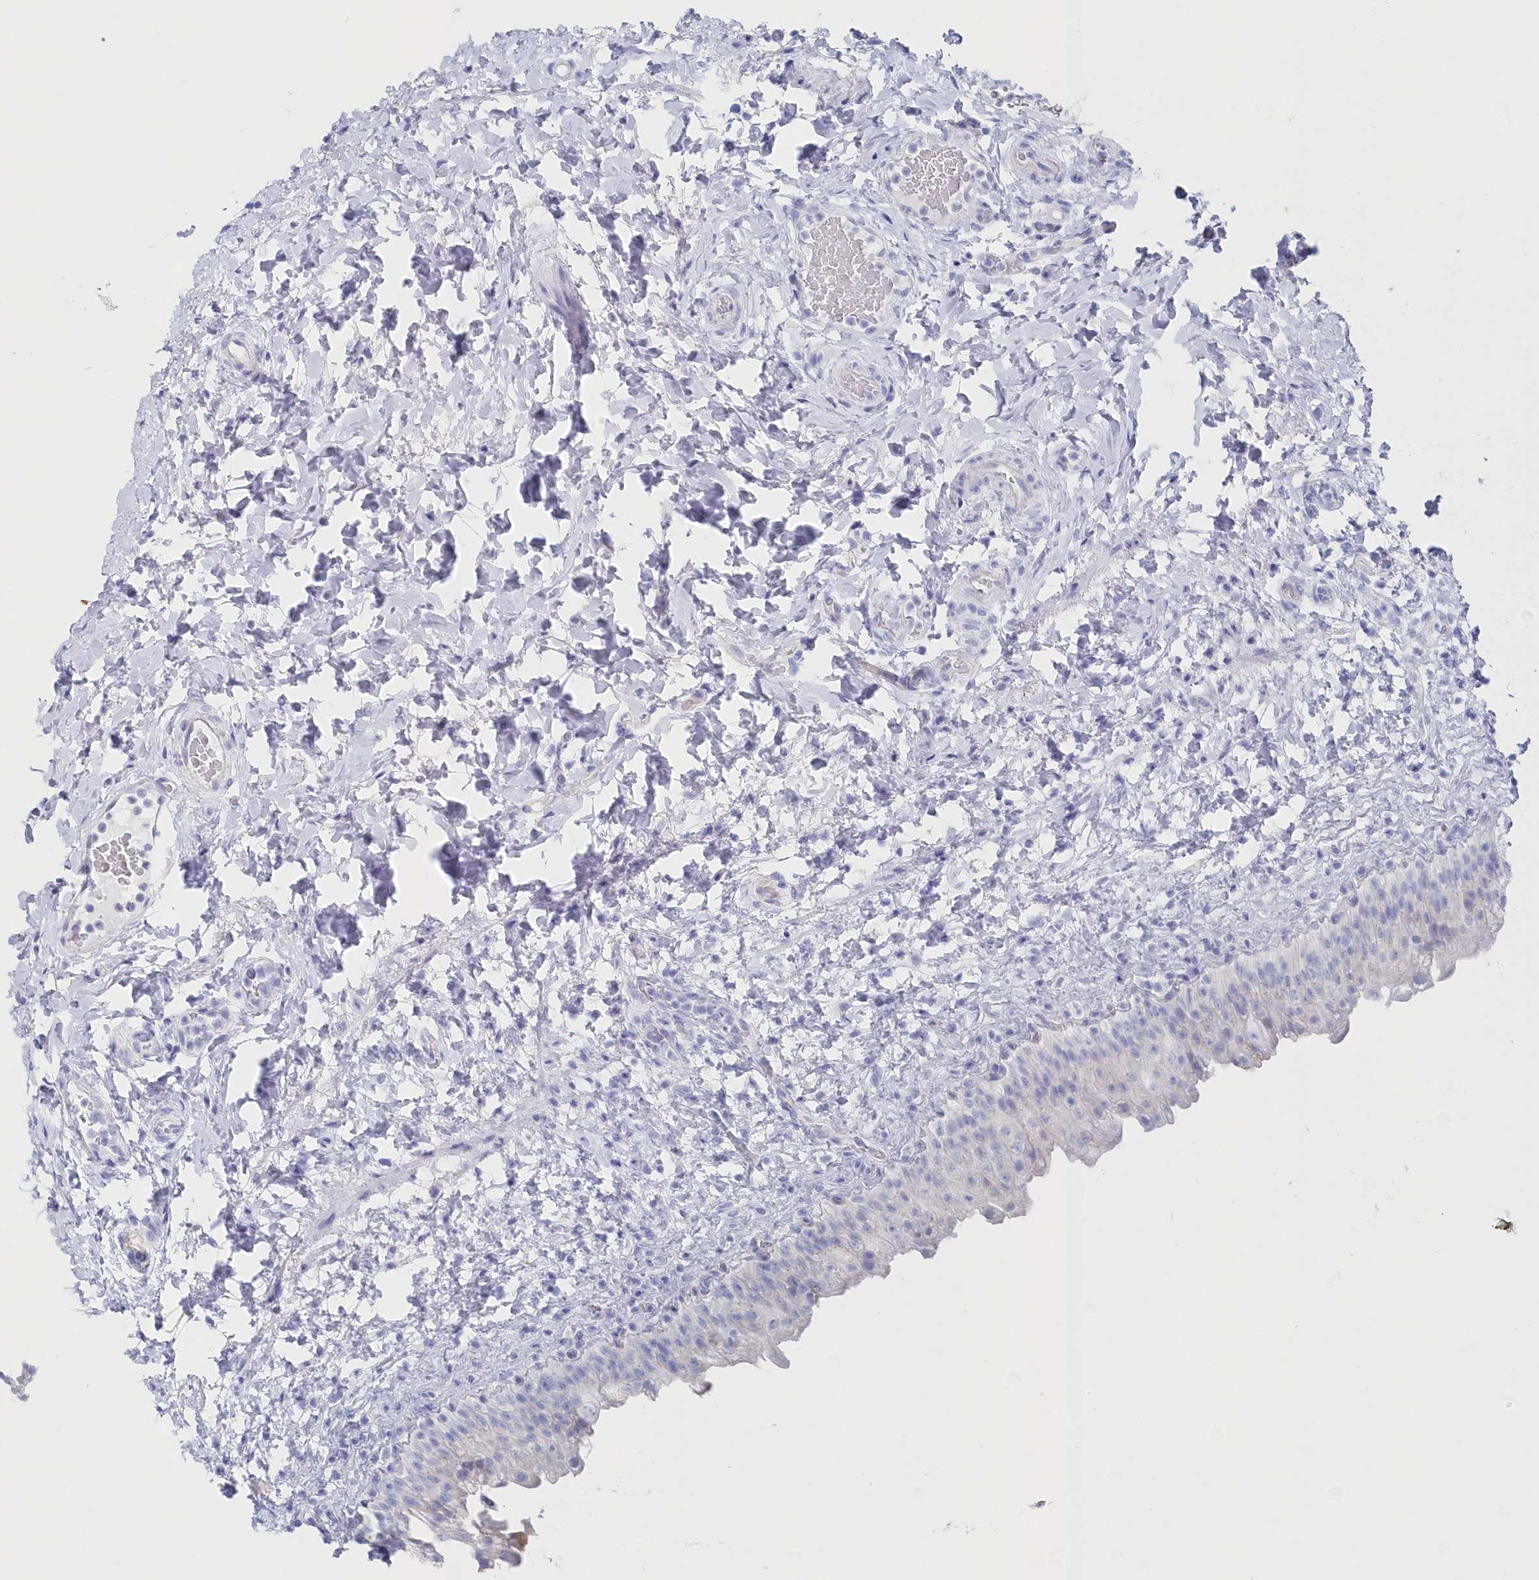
{"staining": {"intensity": "negative", "quantity": "none", "location": "none"}, "tissue": "urinary bladder", "cell_type": "Urothelial cells", "image_type": "normal", "snomed": [{"axis": "morphology", "description": "Normal tissue, NOS"}, {"axis": "topography", "description": "Urinary bladder"}], "caption": "Urothelial cells are negative for brown protein staining in unremarkable urinary bladder. Nuclei are stained in blue.", "gene": "CSNK1G2", "patient": {"sex": "female", "age": 27}}